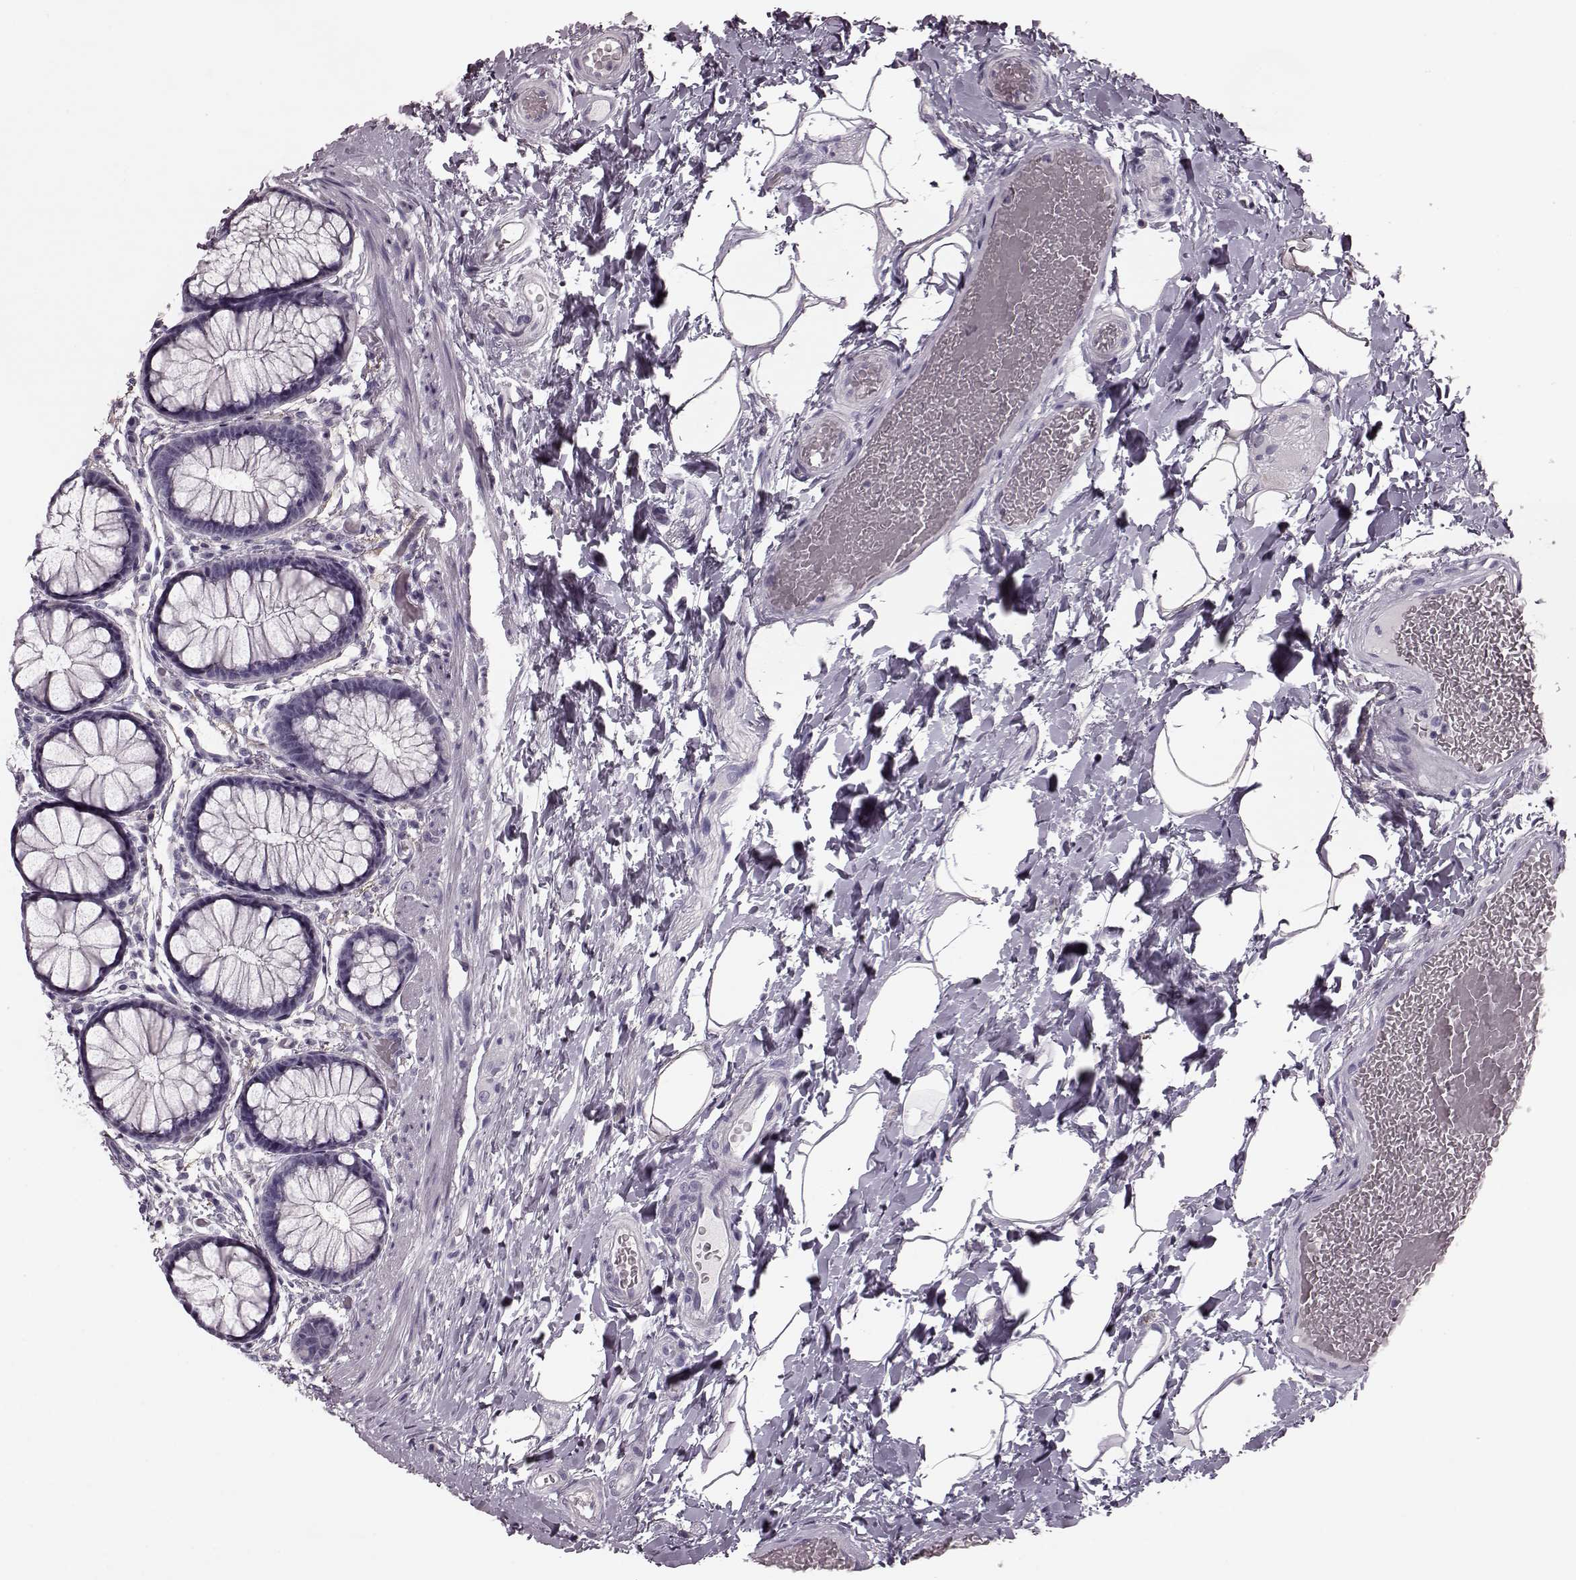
{"staining": {"intensity": "negative", "quantity": "none", "location": "none"}, "tissue": "rectum", "cell_type": "Glandular cells", "image_type": "normal", "snomed": [{"axis": "morphology", "description": "Normal tissue, NOS"}, {"axis": "topography", "description": "Rectum"}], "caption": "A high-resolution image shows immunohistochemistry staining of normal rectum, which demonstrates no significant expression in glandular cells.", "gene": "CST7", "patient": {"sex": "female", "age": 62}}